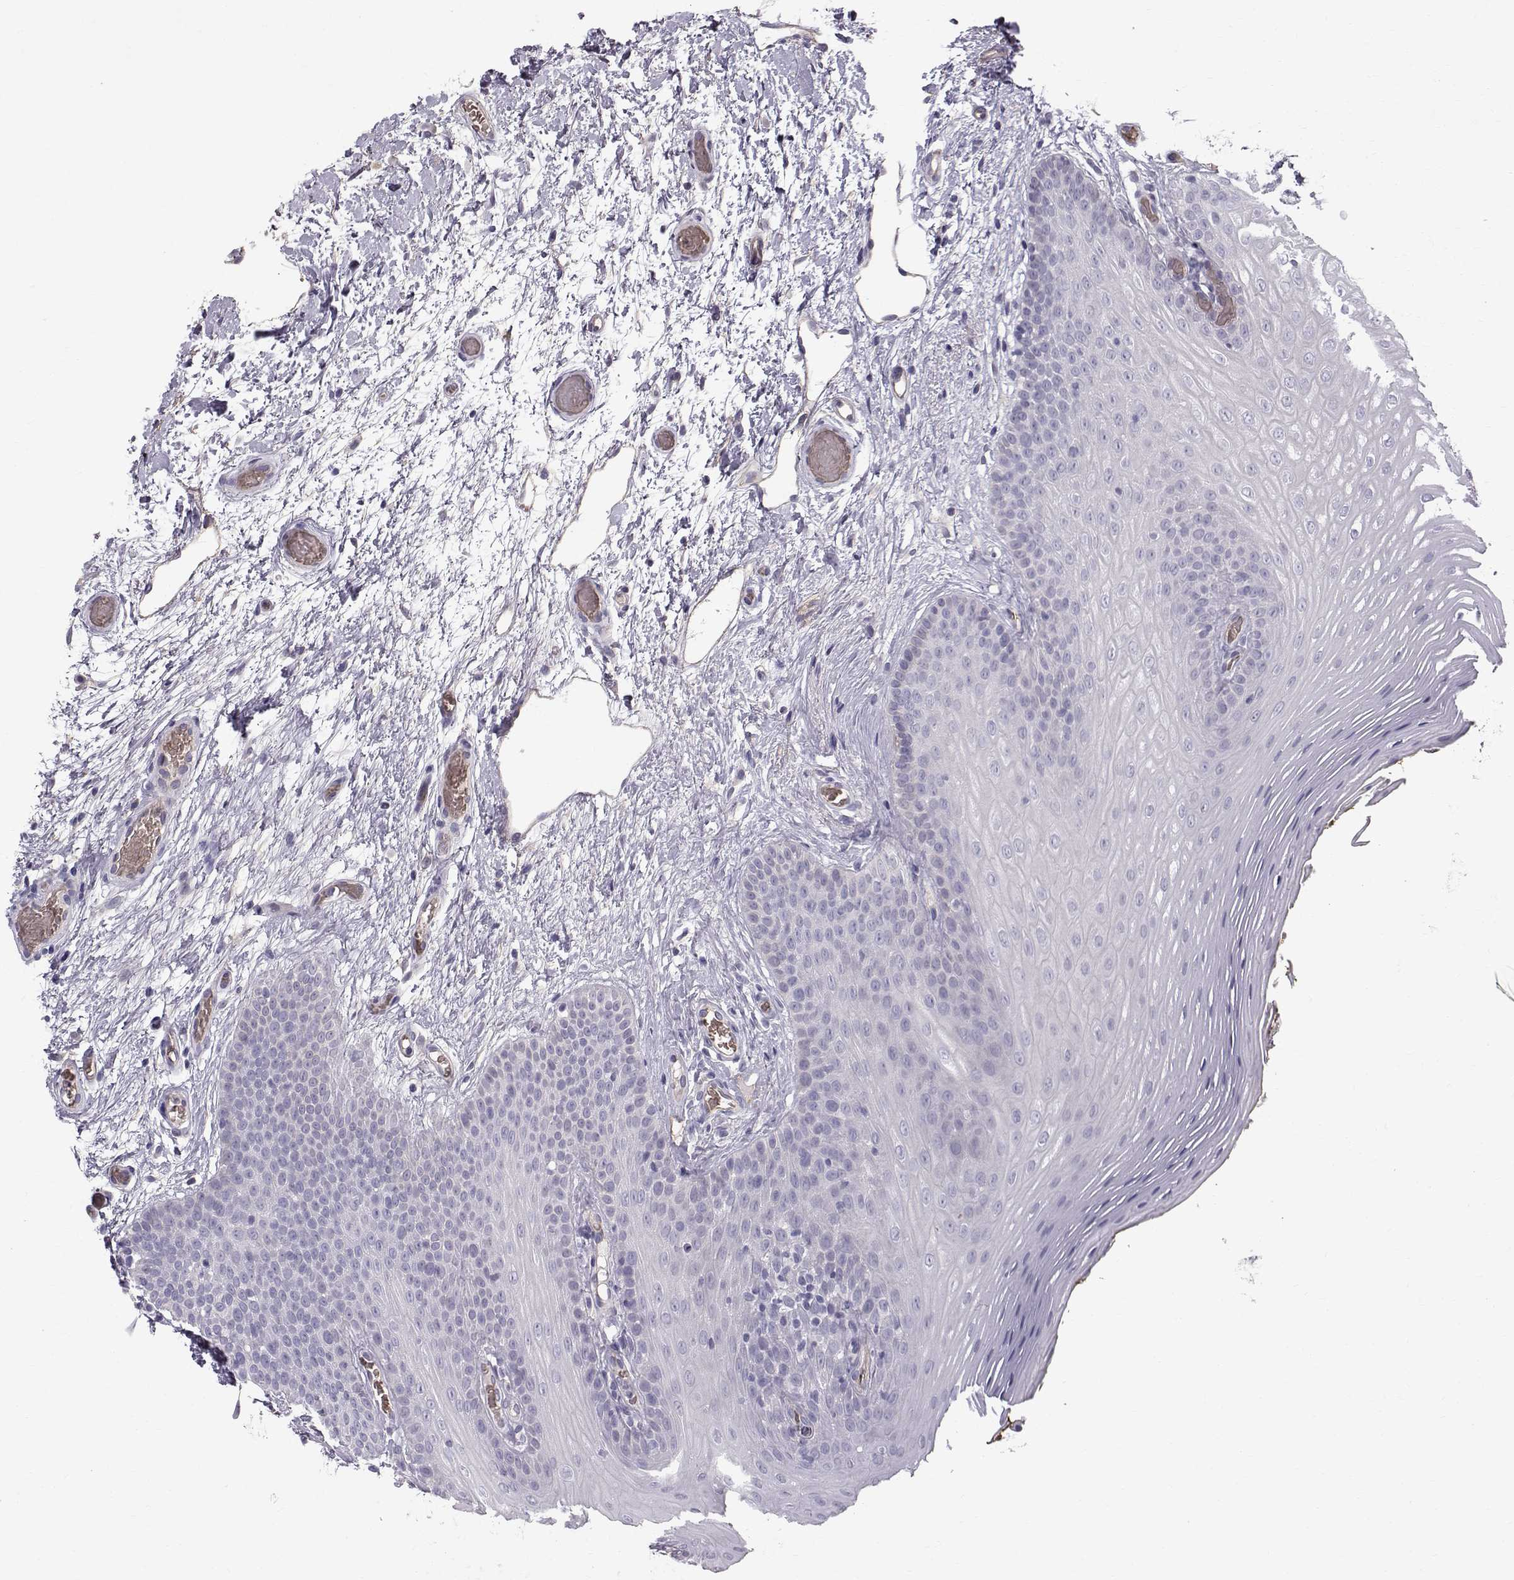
{"staining": {"intensity": "negative", "quantity": "none", "location": "none"}, "tissue": "oral mucosa", "cell_type": "Squamous epithelial cells", "image_type": "normal", "snomed": [{"axis": "morphology", "description": "Normal tissue, NOS"}, {"axis": "morphology", "description": "Squamous cell carcinoma, NOS"}, {"axis": "topography", "description": "Oral tissue"}, {"axis": "topography", "description": "Head-Neck"}], "caption": "Immunohistochemical staining of normal human oral mucosa exhibits no significant expression in squamous epithelial cells. The staining was performed using DAB to visualize the protein expression in brown, while the nuclei were stained in blue with hematoxylin (Magnification: 20x).", "gene": "QPCT", "patient": {"sex": "male", "age": 78}}